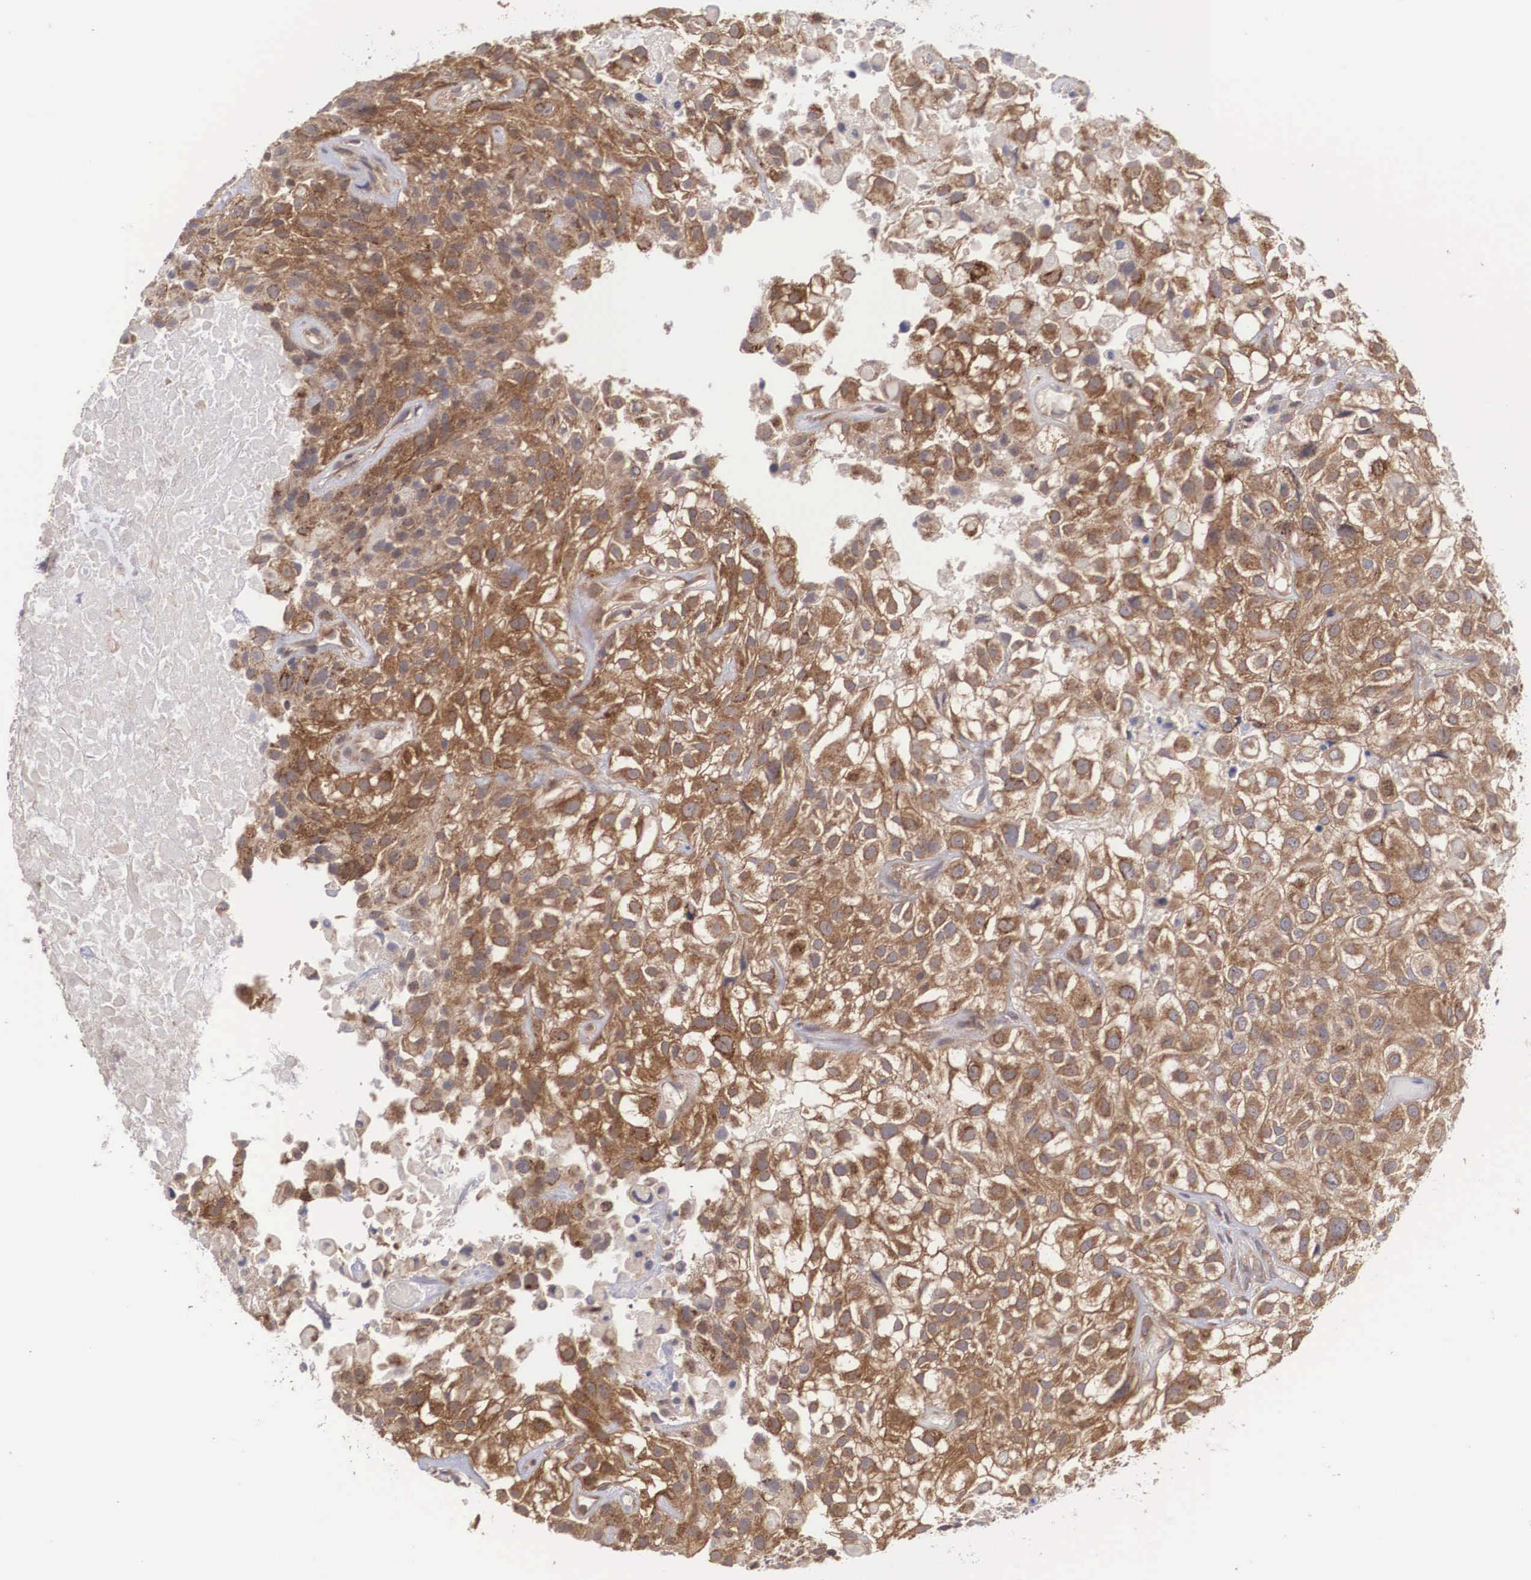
{"staining": {"intensity": "strong", "quantity": ">75%", "location": "cytoplasmic/membranous"}, "tissue": "urothelial cancer", "cell_type": "Tumor cells", "image_type": "cancer", "snomed": [{"axis": "morphology", "description": "Urothelial carcinoma, High grade"}, {"axis": "topography", "description": "Urinary bladder"}], "caption": "A photomicrograph of human high-grade urothelial carcinoma stained for a protein shows strong cytoplasmic/membranous brown staining in tumor cells.", "gene": "DHRS1", "patient": {"sex": "male", "age": 56}}